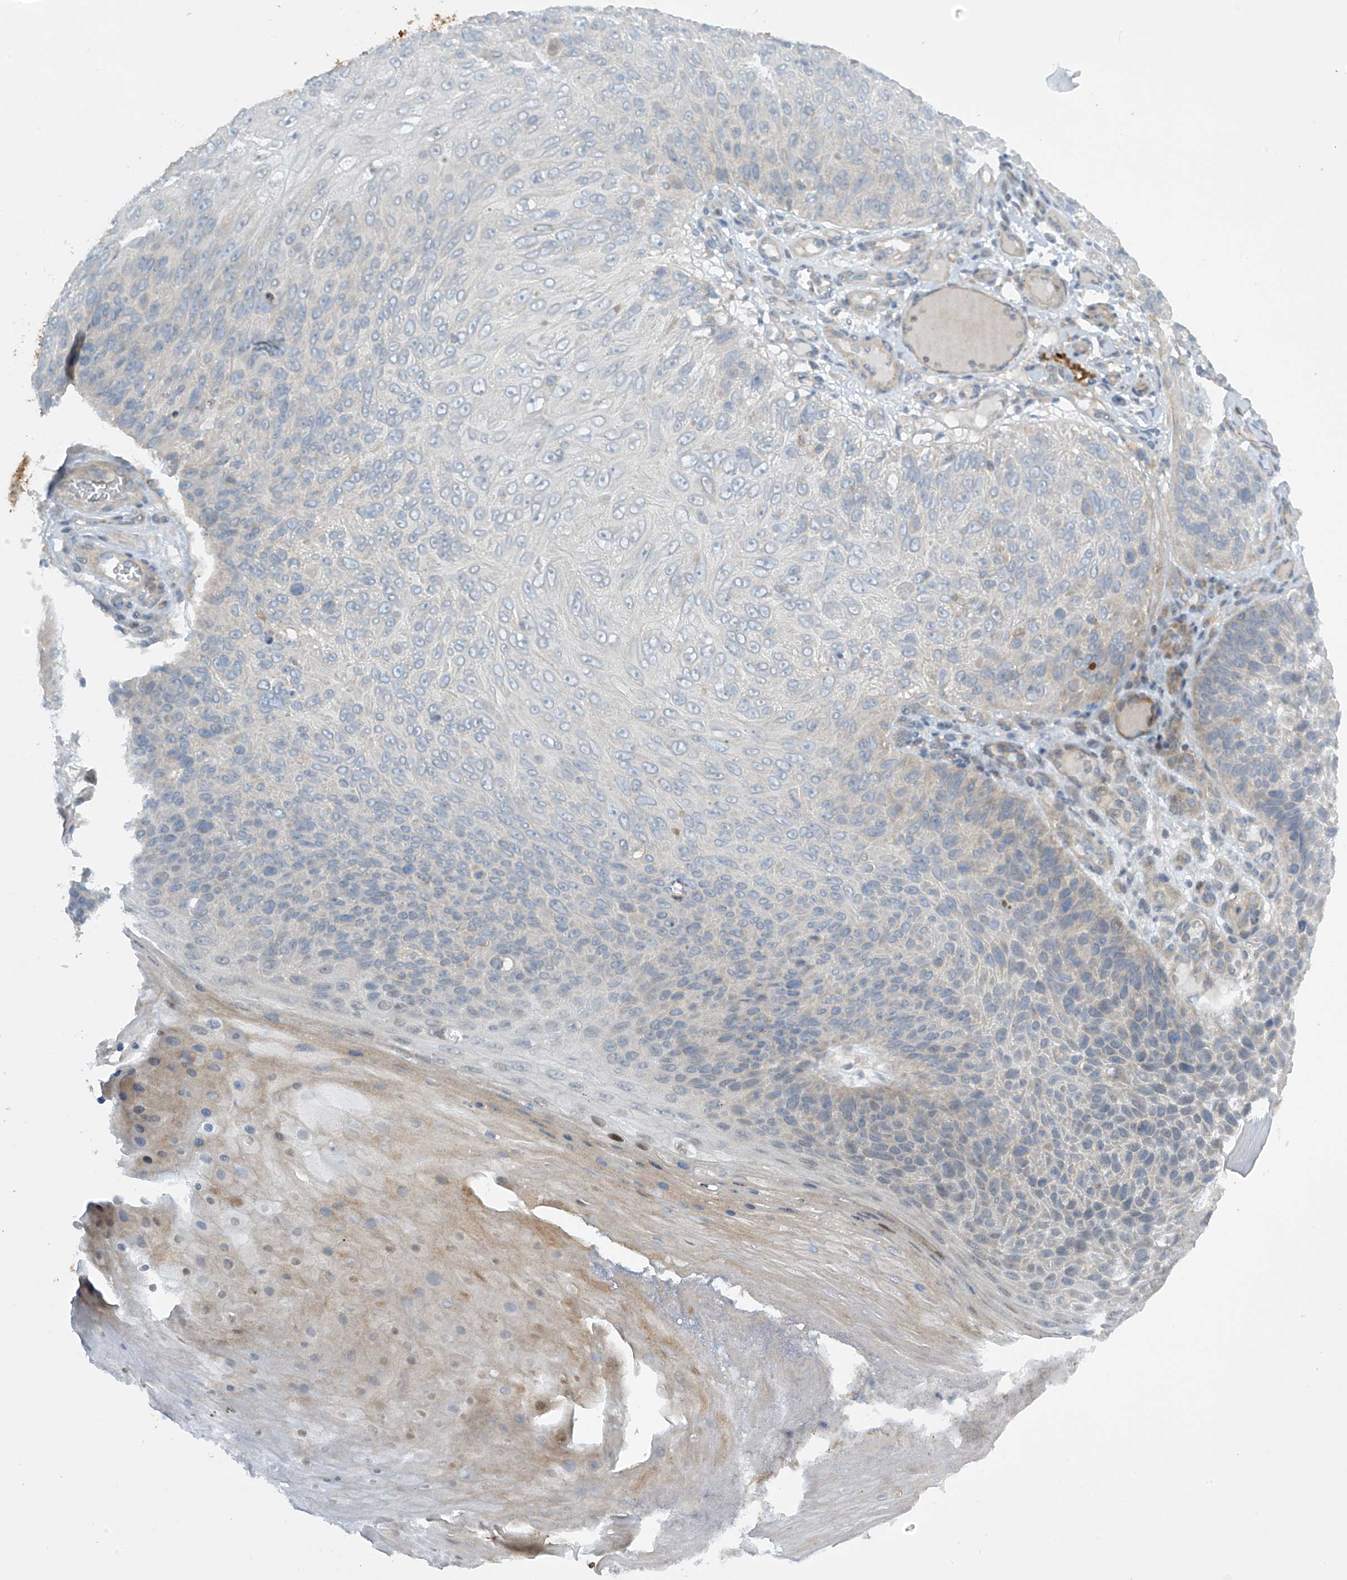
{"staining": {"intensity": "negative", "quantity": "none", "location": "none"}, "tissue": "skin cancer", "cell_type": "Tumor cells", "image_type": "cancer", "snomed": [{"axis": "morphology", "description": "Squamous cell carcinoma, NOS"}, {"axis": "topography", "description": "Skin"}], "caption": "Skin squamous cell carcinoma was stained to show a protein in brown. There is no significant expression in tumor cells.", "gene": "FSD1L", "patient": {"sex": "female", "age": 88}}